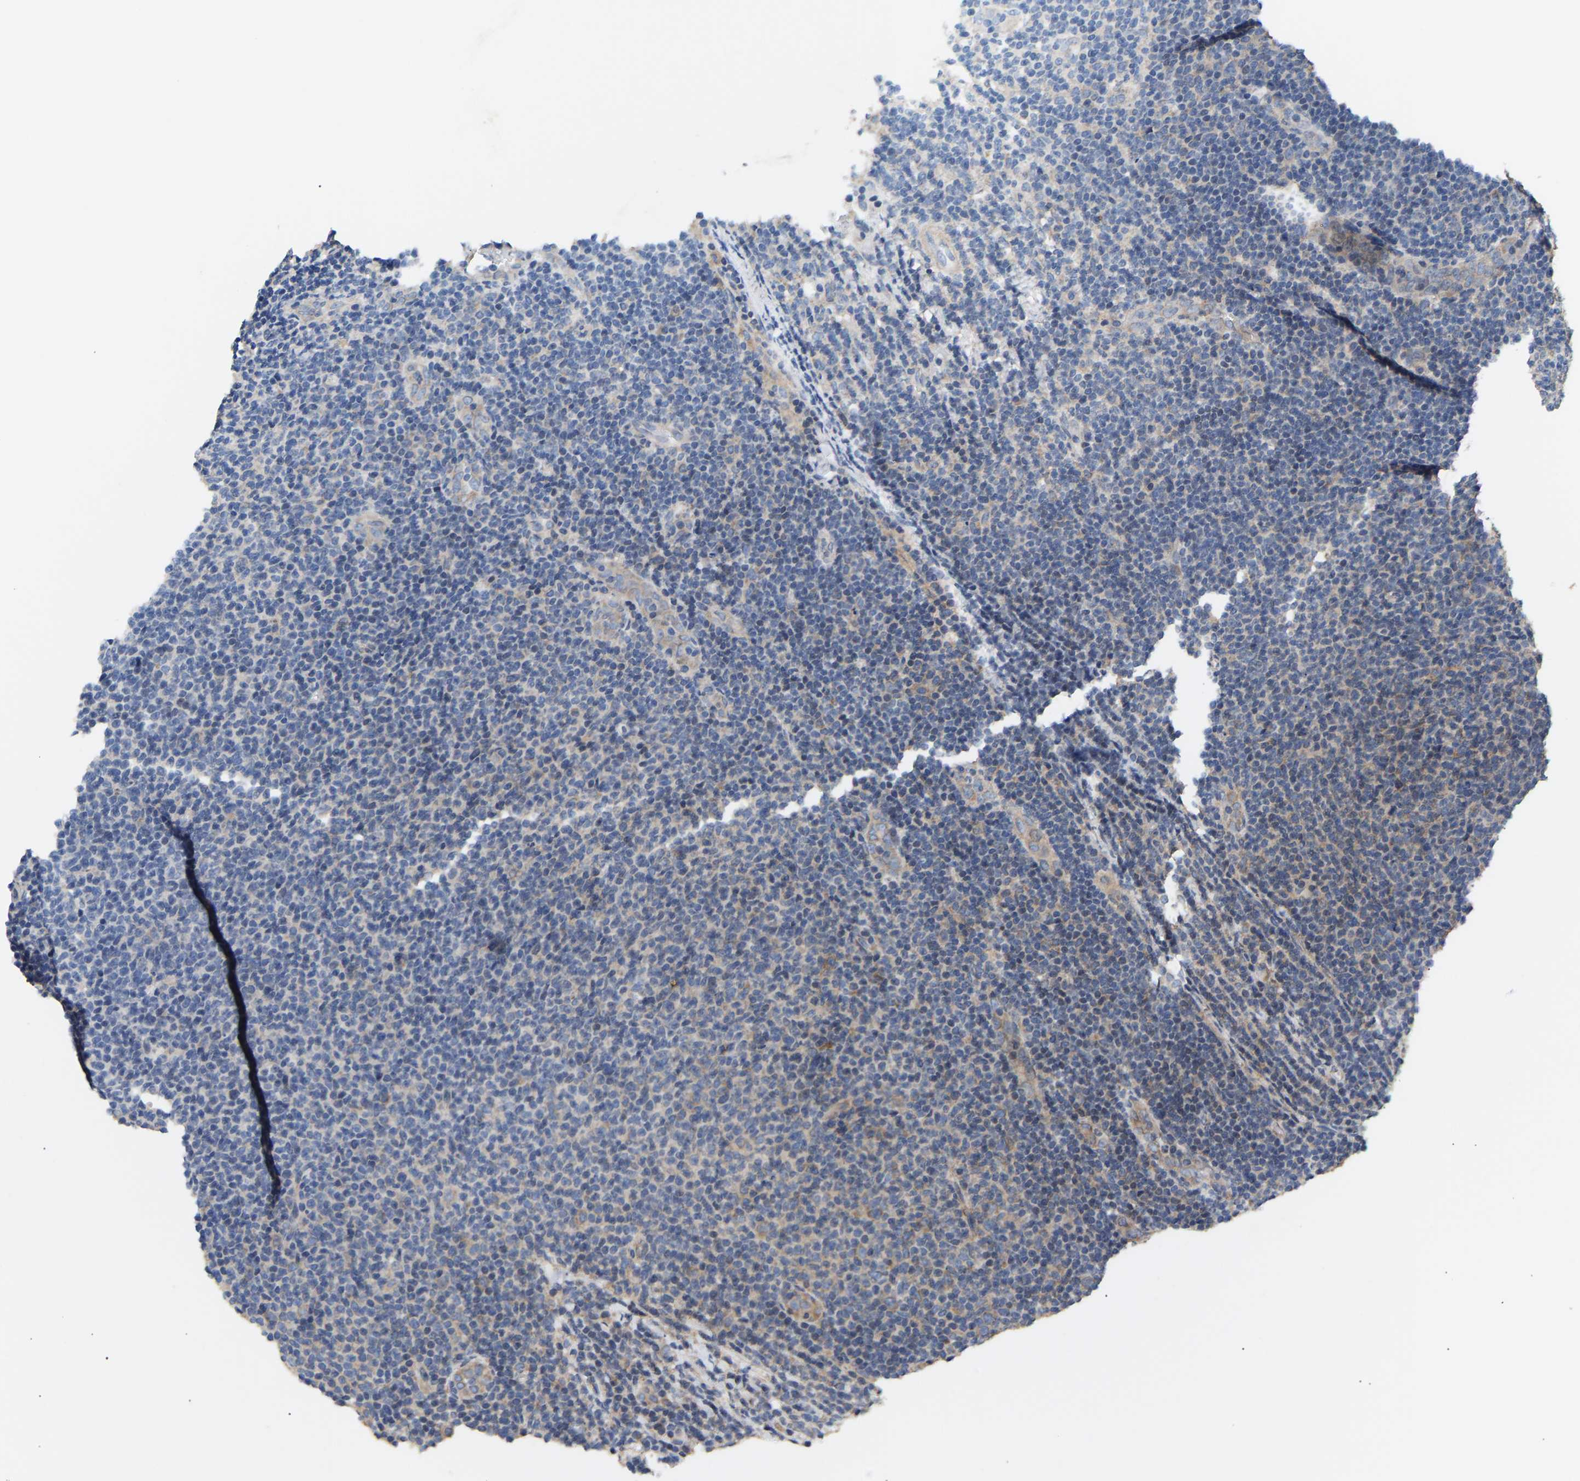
{"staining": {"intensity": "negative", "quantity": "none", "location": "none"}, "tissue": "lymphoma", "cell_type": "Tumor cells", "image_type": "cancer", "snomed": [{"axis": "morphology", "description": "Malignant lymphoma, non-Hodgkin's type, Low grade"}, {"axis": "topography", "description": "Lymph node"}], "caption": "Immunohistochemistry photomicrograph of neoplastic tissue: lymphoma stained with DAB exhibits no significant protein positivity in tumor cells.", "gene": "AIMP2", "patient": {"sex": "male", "age": 66}}